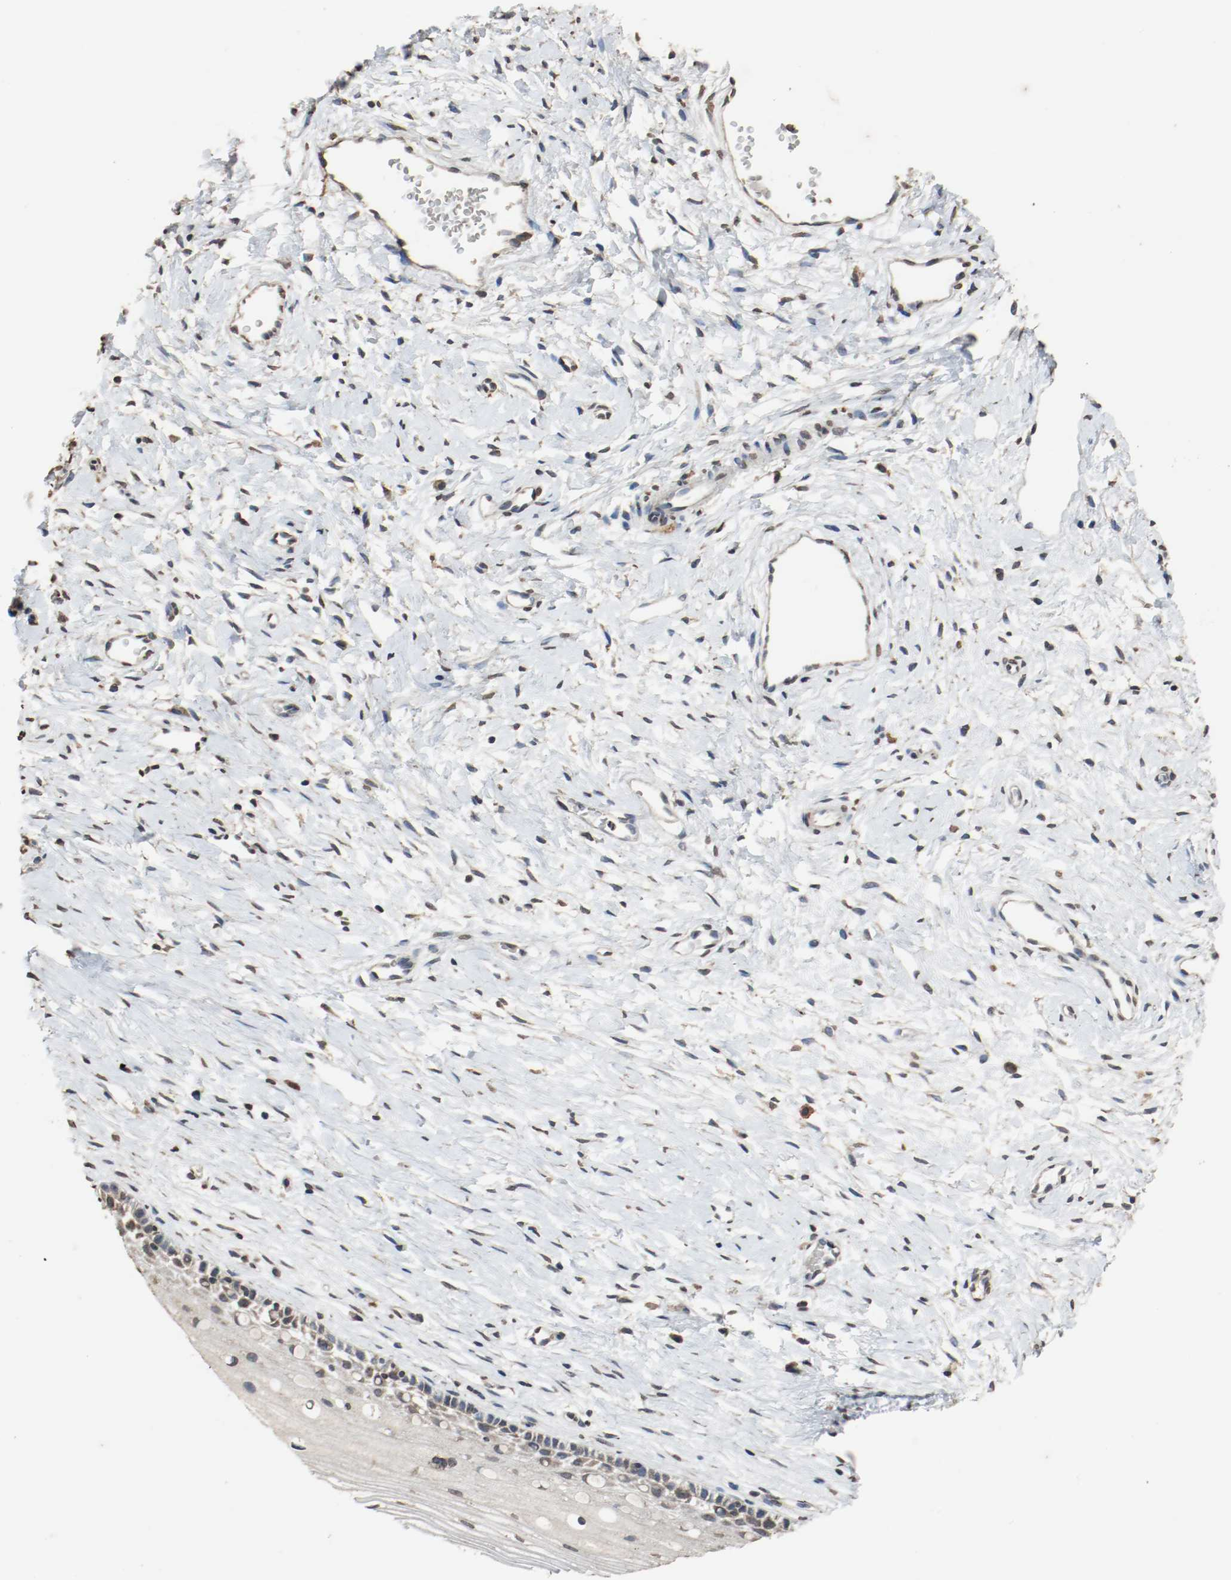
{"staining": {"intensity": "negative", "quantity": "none", "location": "none"}, "tissue": "cervix", "cell_type": "Glandular cells", "image_type": "normal", "snomed": [{"axis": "morphology", "description": "Normal tissue, NOS"}, {"axis": "topography", "description": "Cervix"}], "caption": "Unremarkable cervix was stained to show a protein in brown. There is no significant expression in glandular cells. The staining was performed using DAB to visualize the protein expression in brown, while the nuclei were stained in blue with hematoxylin (Magnification: 20x).", "gene": "RTN4", "patient": {"sex": "female", "age": 46}}